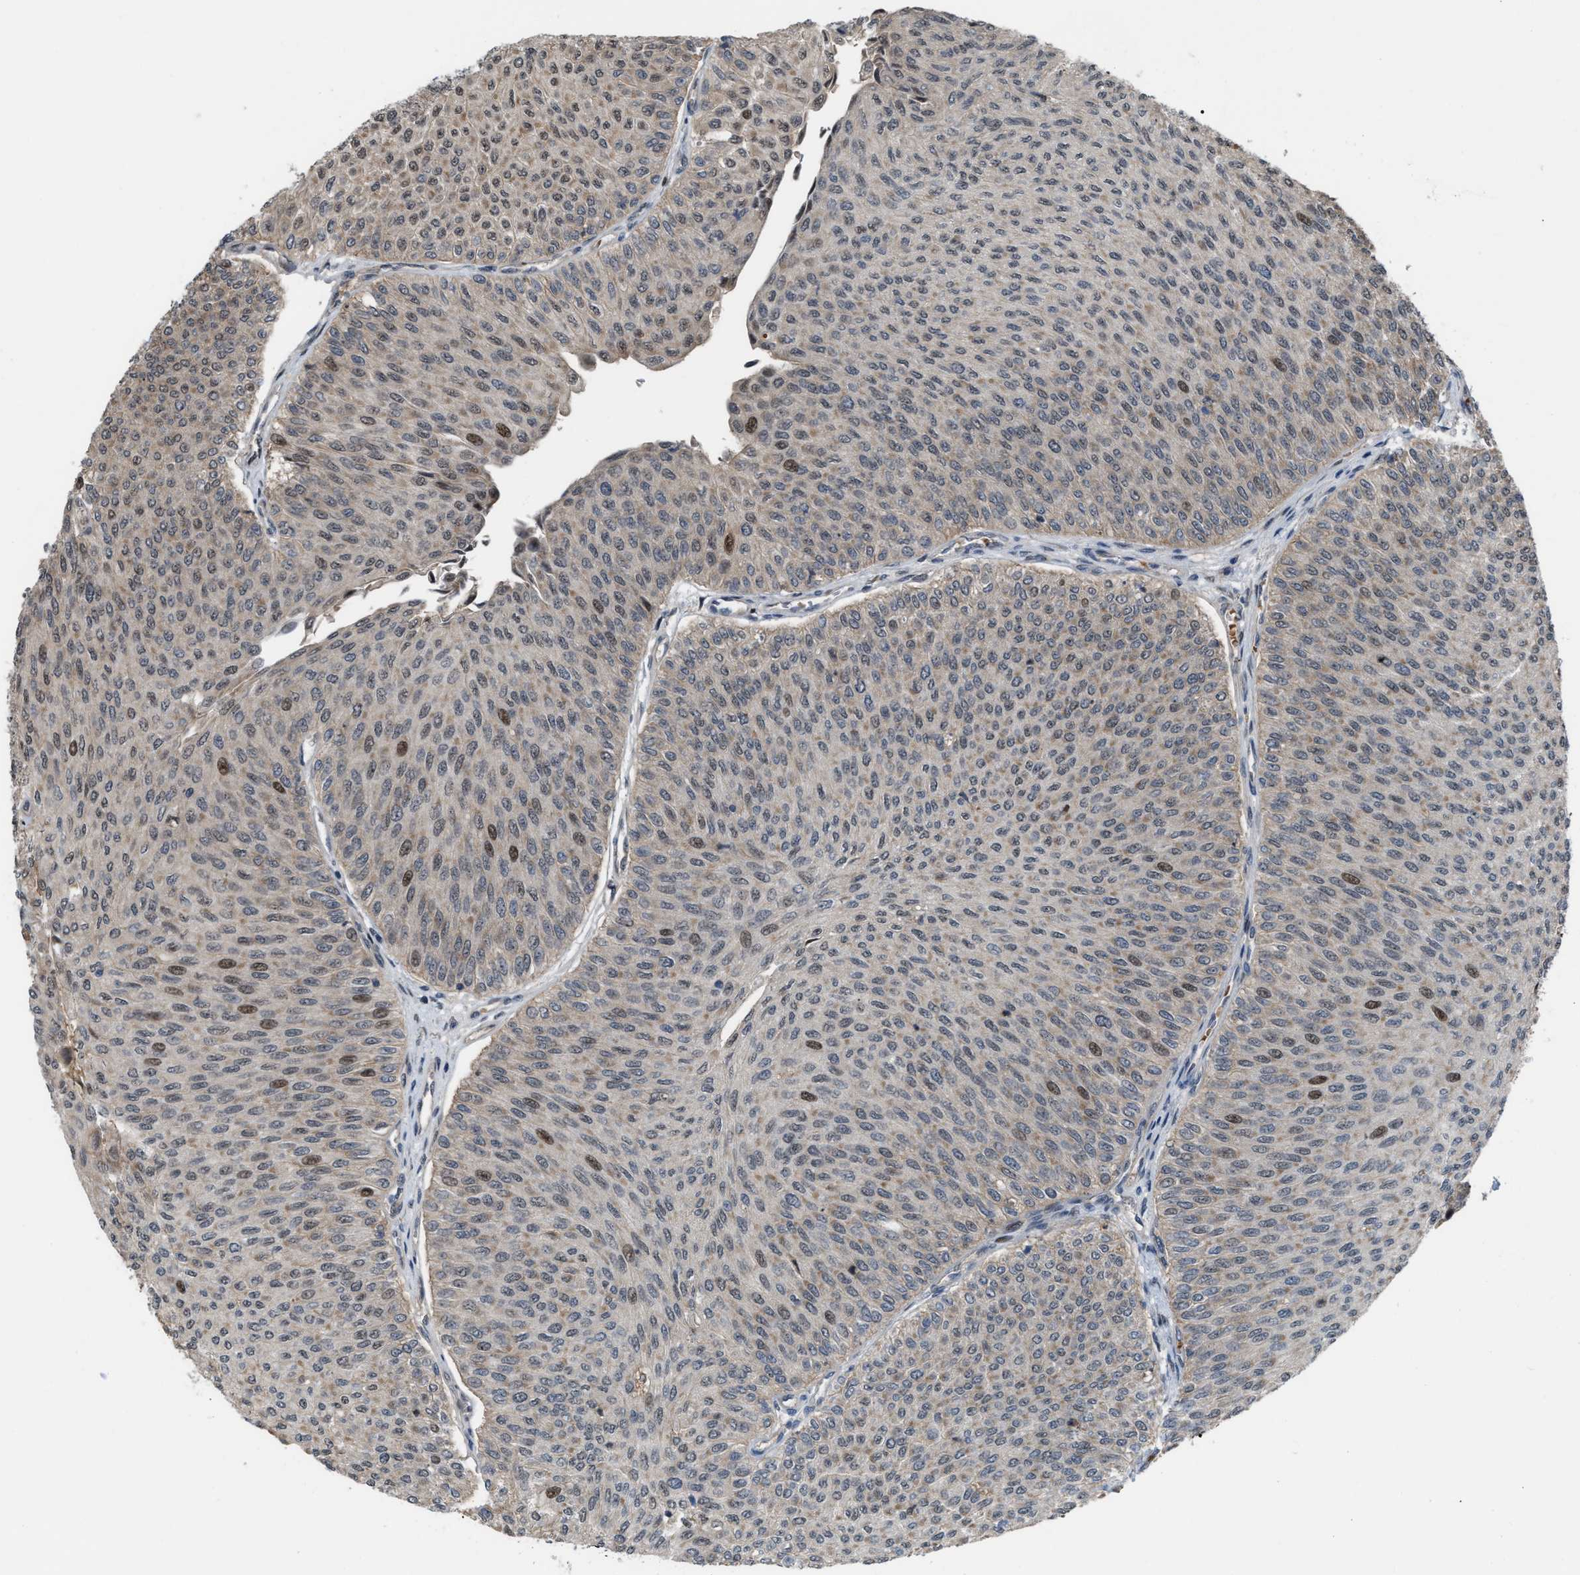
{"staining": {"intensity": "weak", "quantity": "25%-75%", "location": "cytoplasmic/membranous,nuclear"}, "tissue": "urothelial cancer", "cell_type": "Tumor cells", "image_type": "cancer", "snomed": [{"axis": "morphology", "description": "Urothelial carcinoma, Low grade"}, {"axis": "topography", "description": "Urinary bladder"}], "caption": "Immunohistochemical staining of urothelial cancer demonstrates low levels of weak cytoplasmic/membranous and nuclear protein expression in about 25%-75% of tumor cells.", "gene": "RFFL", "patient": {"sex": "male", "age": 78}}